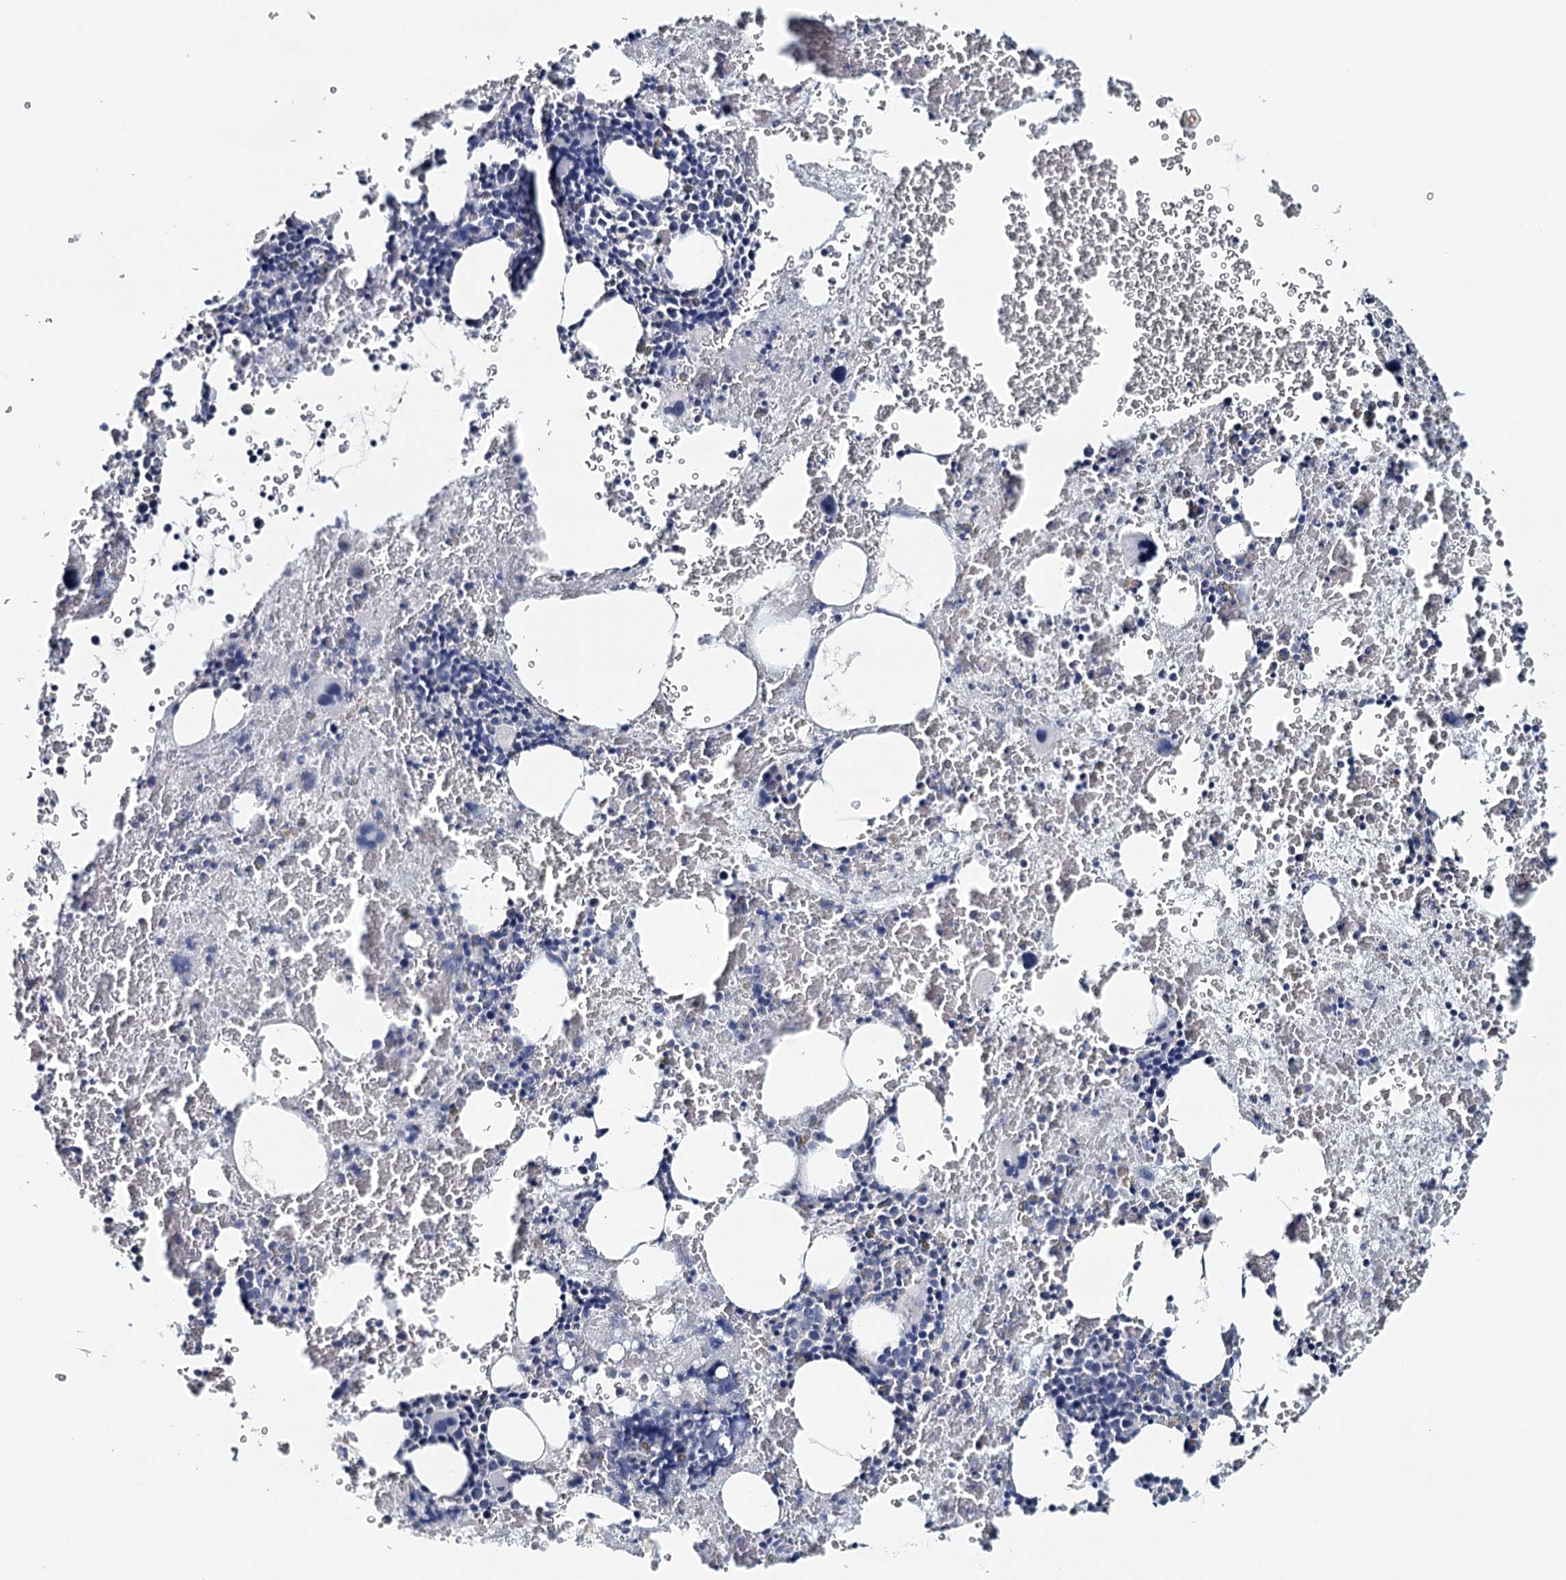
{"staining": {"intensity": "negative", "quantity": "none", "location": "none"}, "tissue": "bone marrow", "cell_type": "Hematopoietic cells", "image_type": "normal", "snomed": [{"axis": "morphology", "description": "Normal tissue, NOS"}, {"axis": "topography", "description": "Bone marrow"}], "caption": "This is an immunohistochemistry photomicrograph of normal human bone marrow. There is no positivity in hematopoietic cells.", "gene": "SYNPO", "patient": {"sex": "male", "age": 36}}